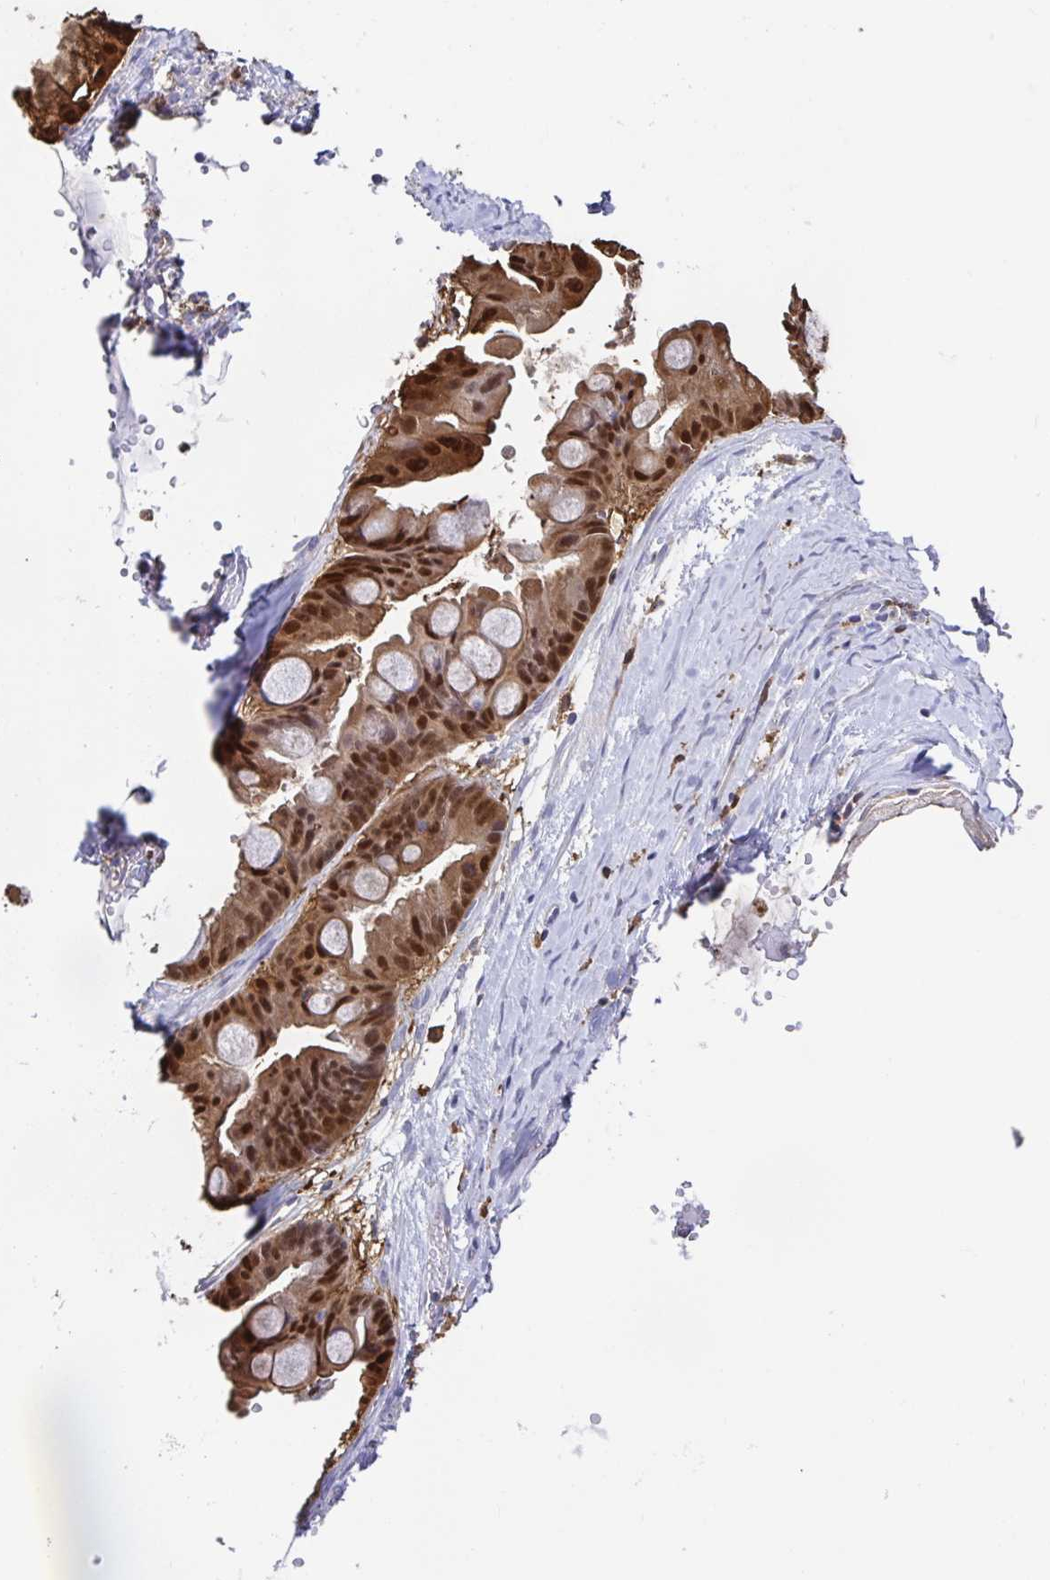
{"staining": {"intensity": "strong", "quantity": ">75%", "location": "cytoplasmic/membranous,nuclear"}, "tissue": "ovarian cancer", "cell_type": "Tumor cells", "image_type": "cancer", "snomed": [{"axis": "morphology", "description": "Cystadenocarcinoma, mucinous, NOS"}, {"axis": "topography", "description": "Ovary"}], "caption": "Immunohistochemistry (IHC) image of ovarian cancer (mucinous cystadenocarcinoma) stained for a protein (brown), which displays high levels of strong cytoplasmic/membranous and nuclear positivity in about >75% of tumor cells.", "gene": "ANXA10", "patient": {"sex": "female", "age": 61}}